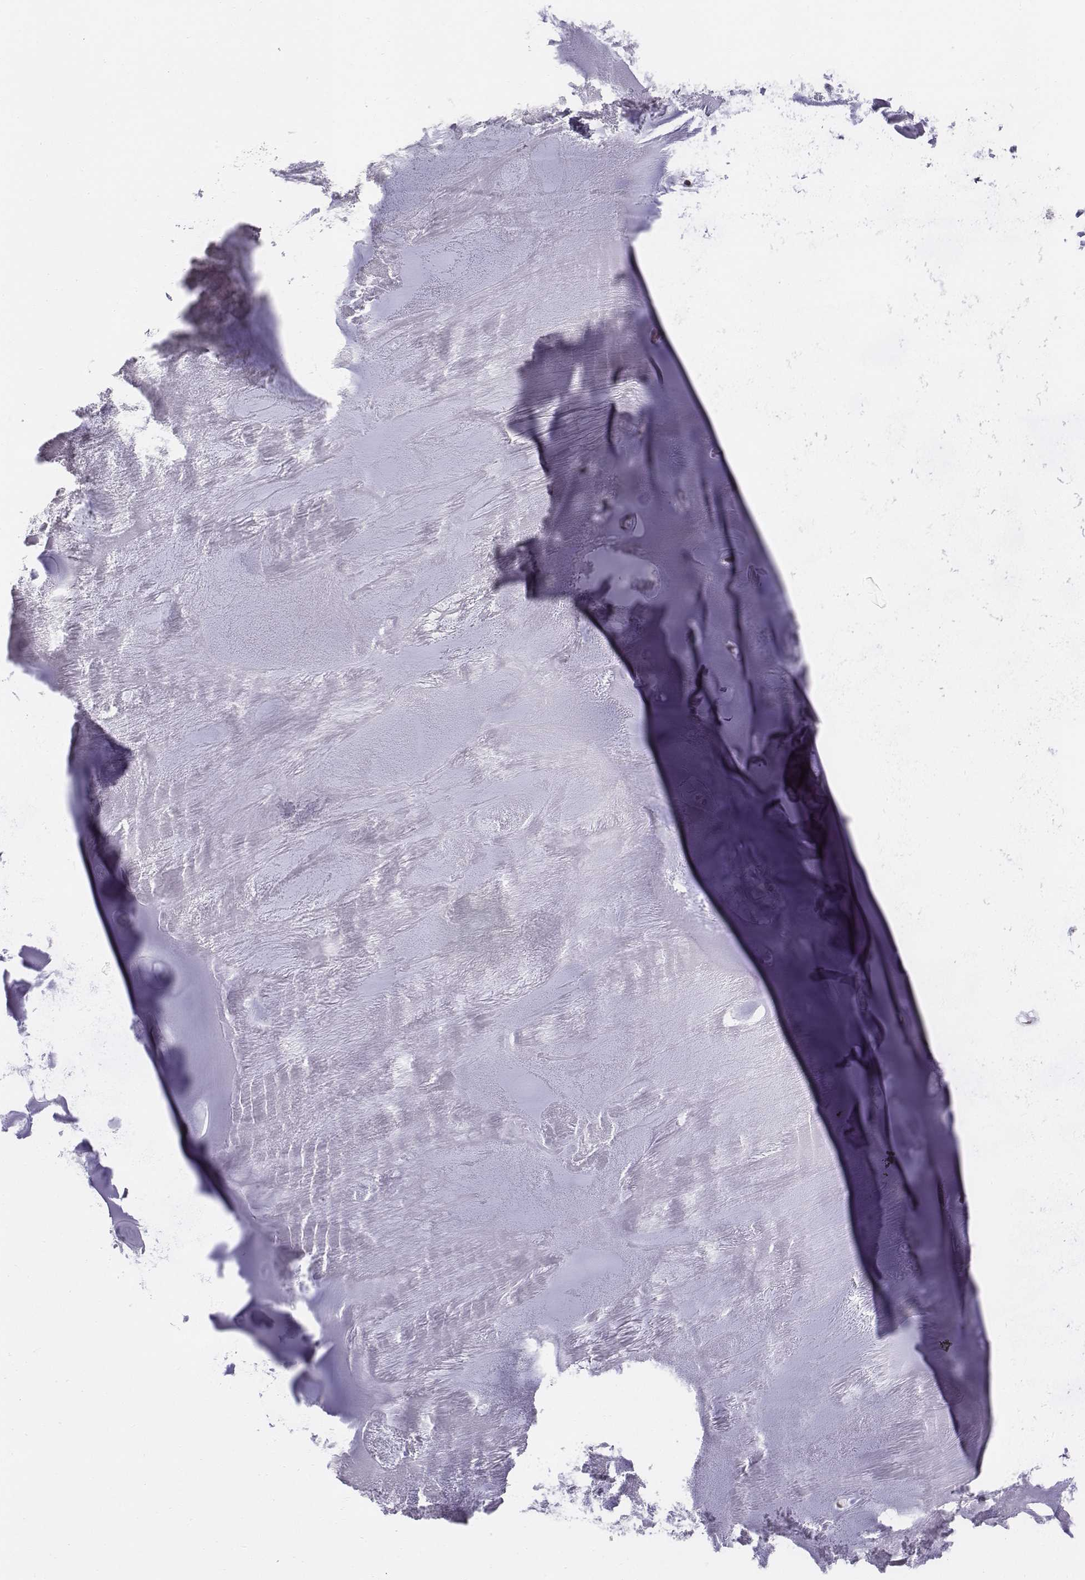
{"staining": {"intensity": "negative", "quantity": "none", "location": "none"}, "tissue": "soft tissue", "cell_type": "Chondrocytes", "image_type": "normal", "snomed": [{"axis": "morphology", "description": "Normal tissue, NOS"}, {"axis": "morphology", "description": "Squamous cell carcinoma, NOS"}, {"axis": "topography", "description": "Cartilage tissue"}, {"axis": "topography", "description": "Lung"}], "caption": "This is a micrograph of immunohistochemistry (IHC) staining of benign soft tissue, which shows no staining in chondrocytes.", "gene": "BARHL1", "patient": {"sex": "male", "age": 66}}